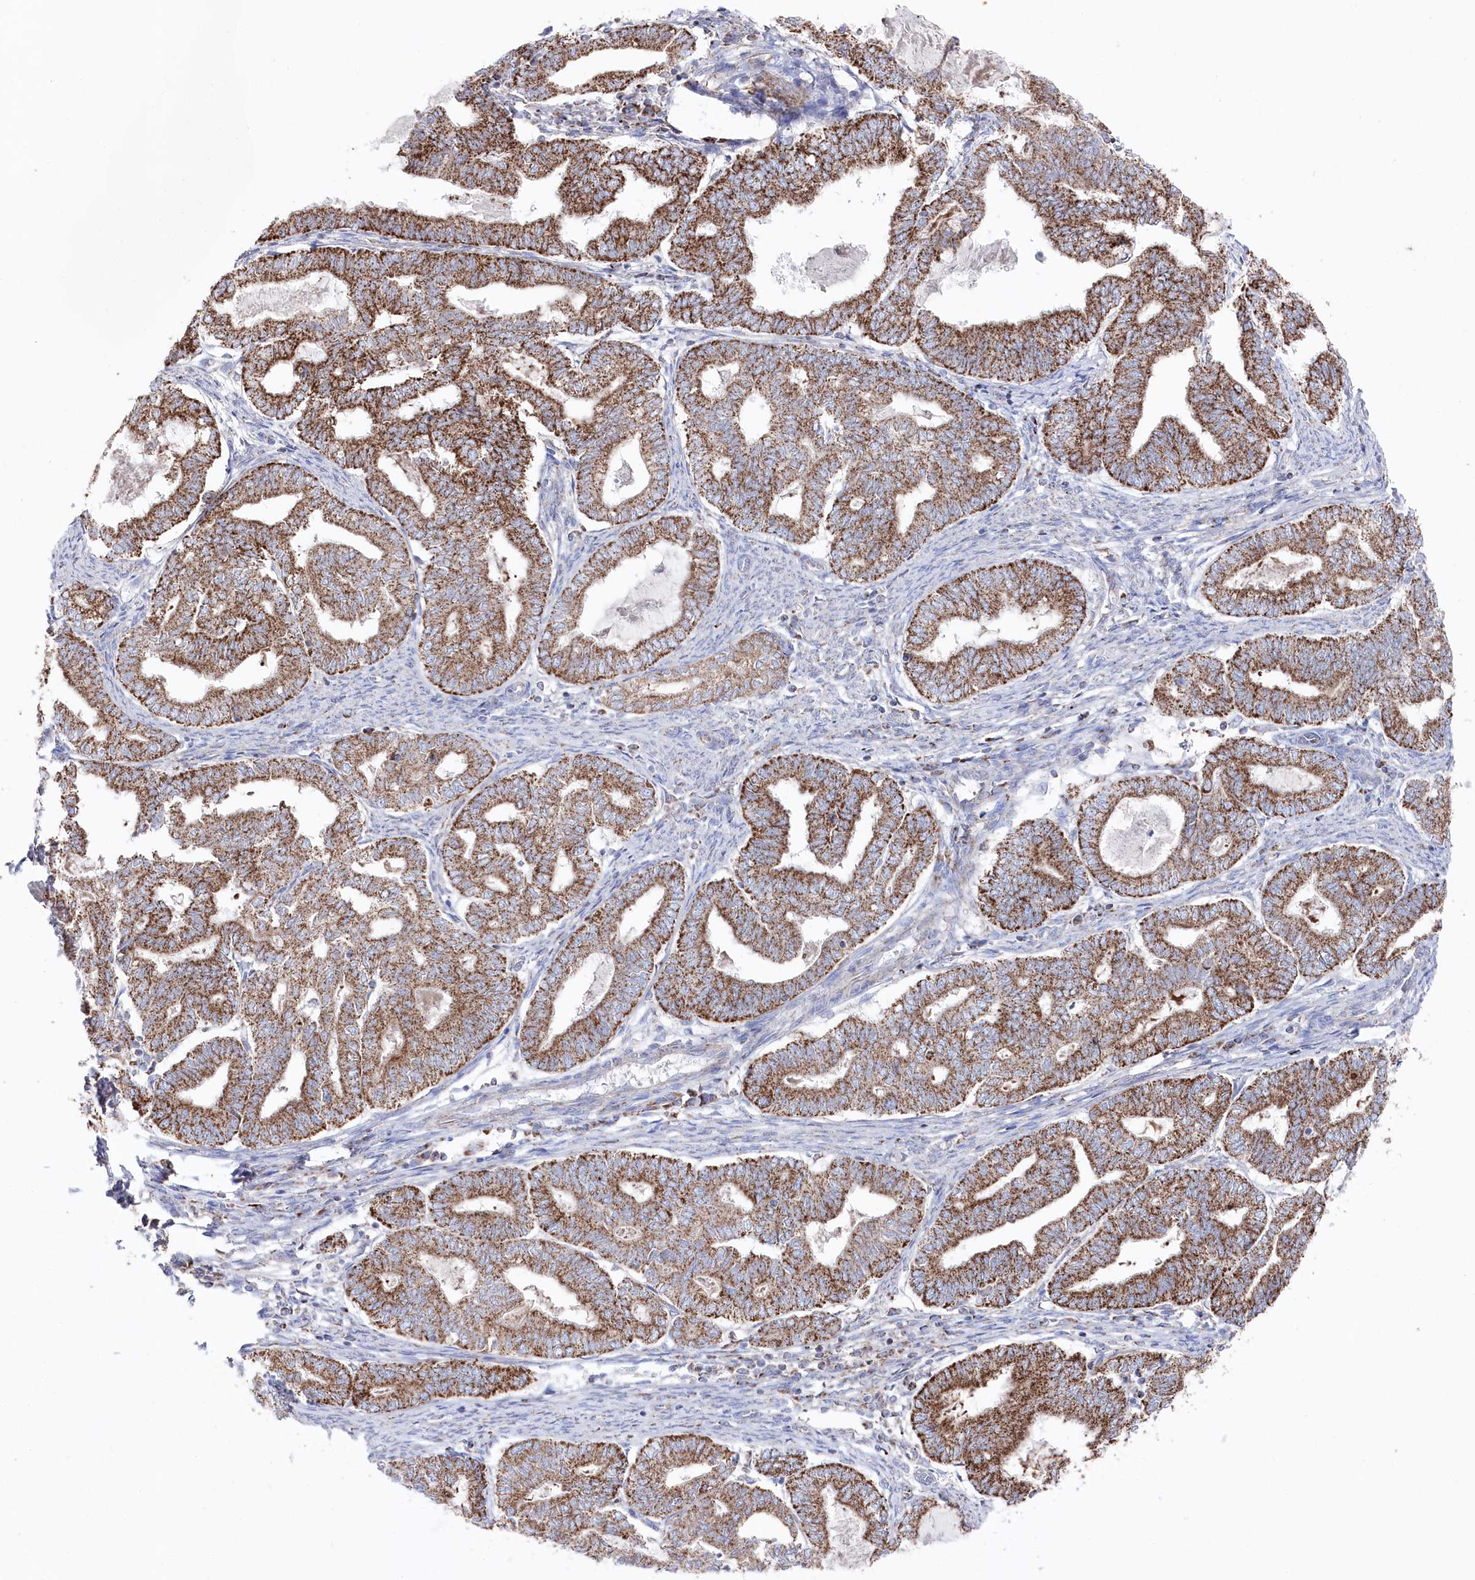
{"staining": {"intensity": "moderate", "quantity": ">75%", "location": "cytoplasmic/membranous"}, "tissue": "endometrial cancer", "cell_type": "Tumor cells", "image_type": "cancer", "snomed": [{"axis": "morphology", "description": "Adenocarcinoma, NOS"}, {"axis": "topography", "description": "Endometrium"}], "caption": "Tumor cells demonstrate moderate cytoplasmic/membranous positivity in about >75% of cells in endometrial cancer. (DAB (3,3'-diaminobenzidine) = brown stain, brightfield microscopy at high magnification).", "gene": "GLS2", "patient": {"sex": "female", "age": 79}}